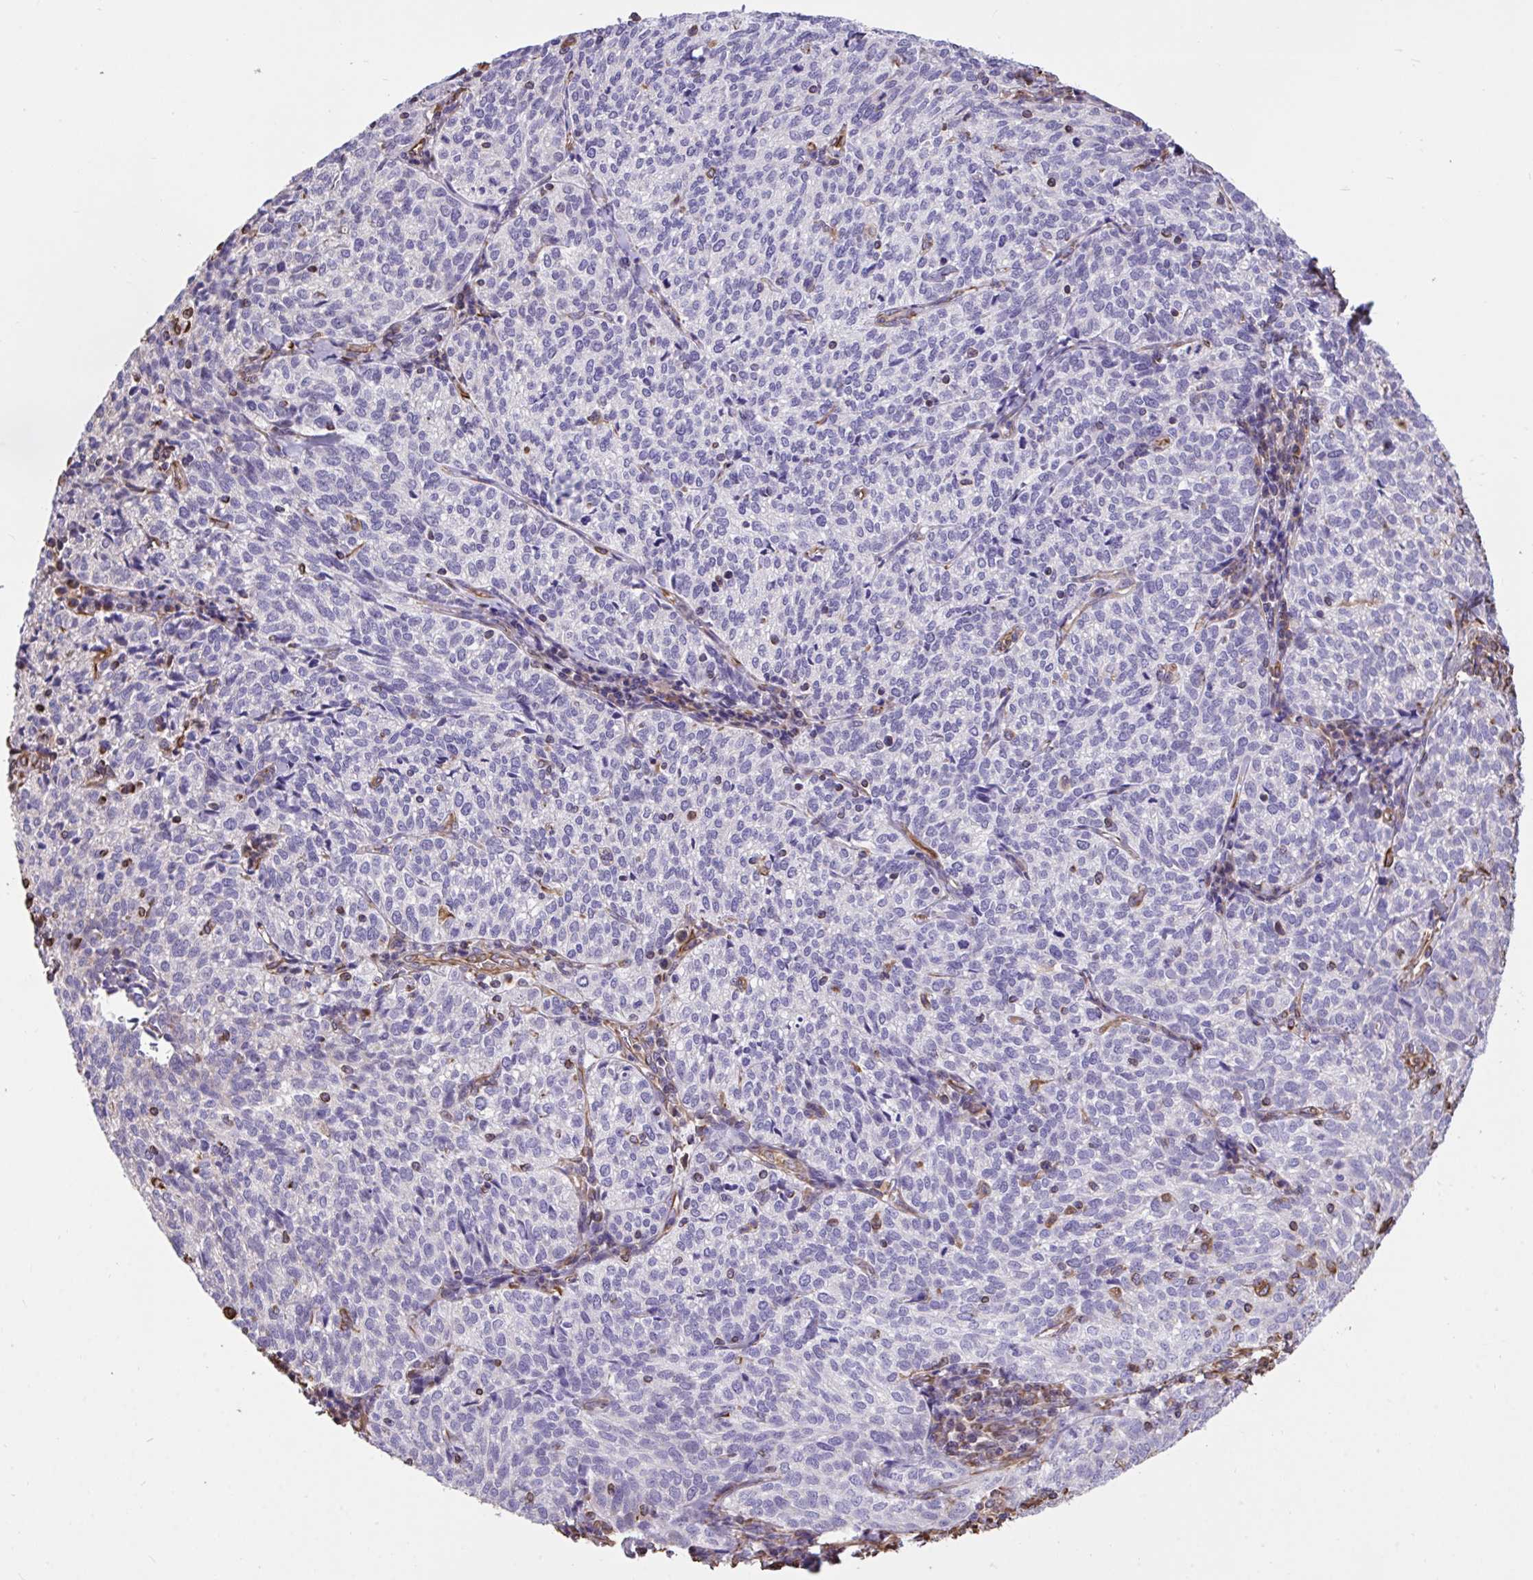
{"staining": {"intensity": "negative", "quantity": "none", "location": "none"}, "tissue": "cervical cancer", "cell_type": "Tumor cells", "image_type": "cancer", "snomed": [{"axis": "morphology", "description": "Normal tissue, NOS"}, {"axis": "morphology", "description": "Squamous cell carcinoma, NOS"}, {"axis": "topography", "description": "Vagina"}, {"axis": "topography", "description": "Cervix"}], "caption": "This is an immunohistochemistry image of human cervical cancer. There is no positivity in tumor cells.", "gene": "RNF103", "patient": {"sex": "female", "age": 45}}